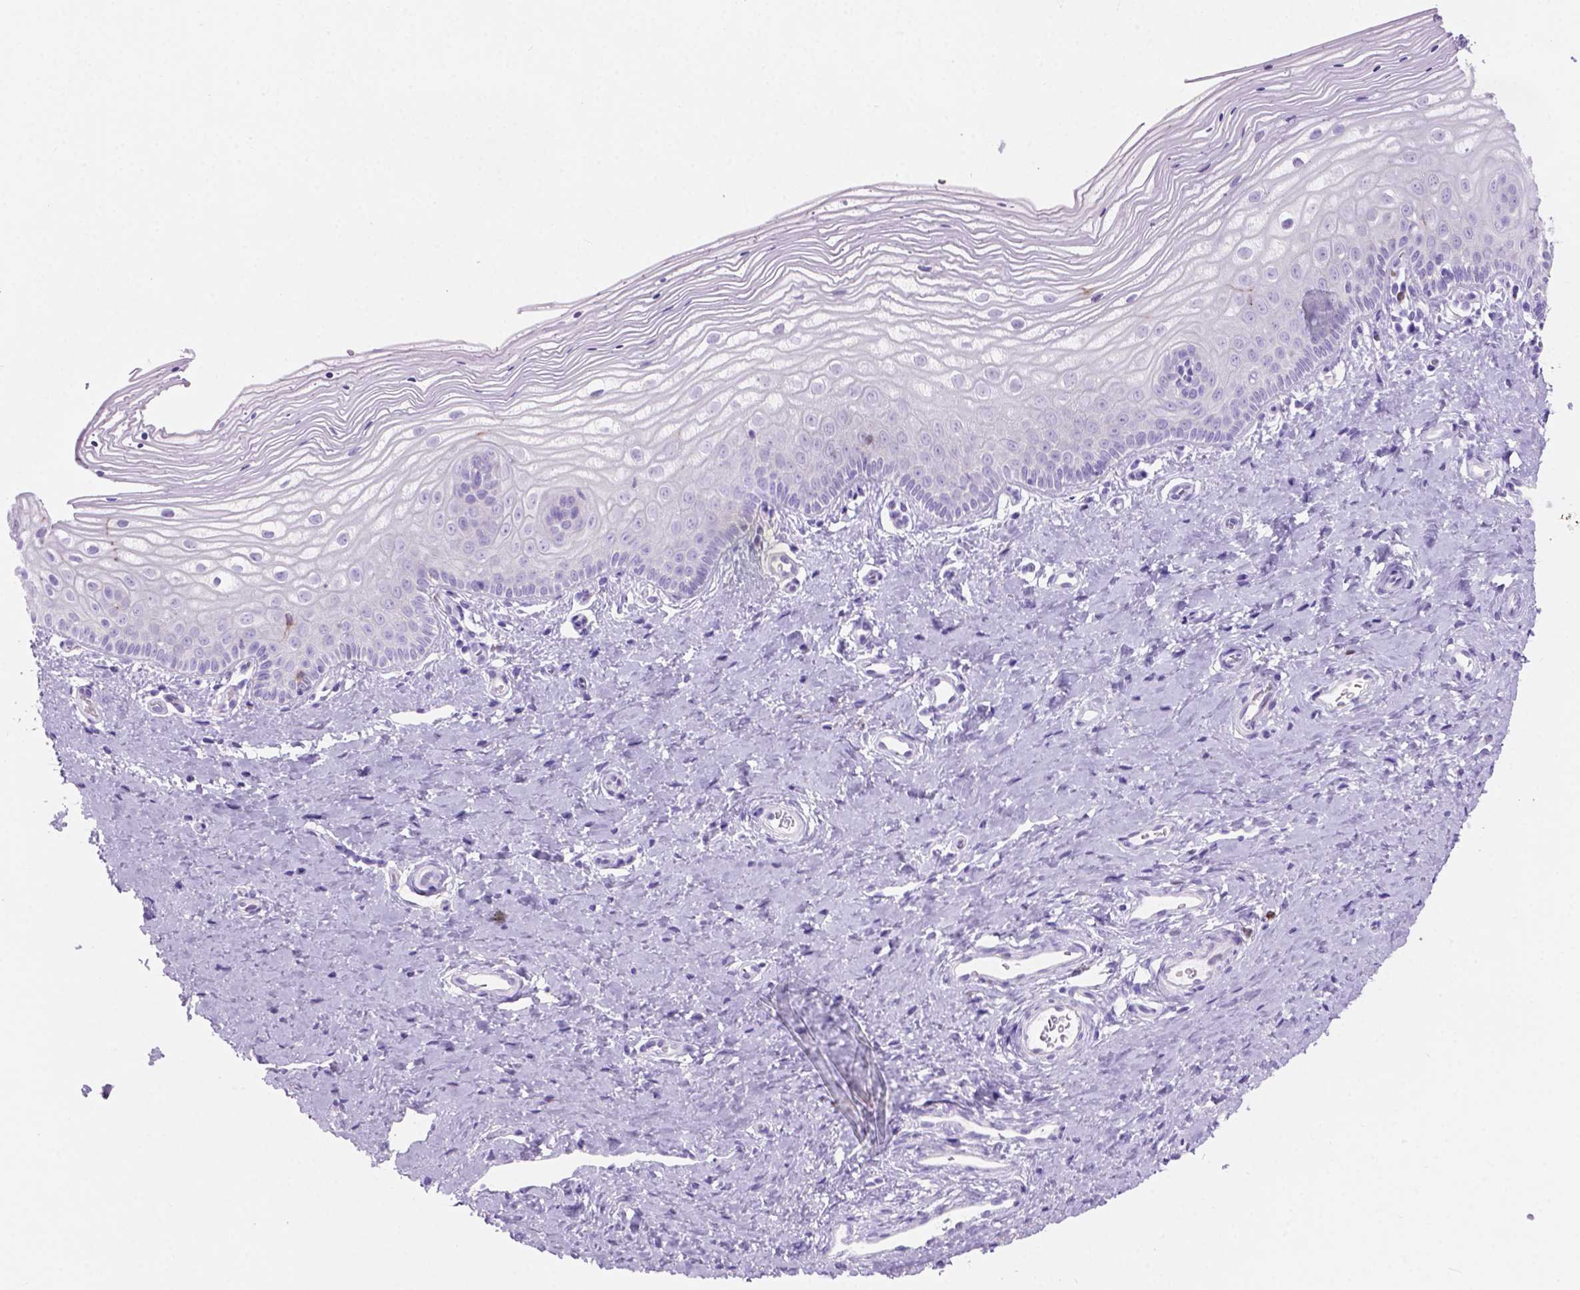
{"staining": {"intensity": "negative", "quantity": "none", "location": "none"}, "tissue": "vagina", "cell_type": "Squamous epithelial cells", "image_type": "normal", "snomed": [{"axis": "morphology", "description": "Normal tissue, NOS"}, {"axis": "topography", "description": "Vagina"}], "caption": "An immunohistochemistry (IHC) image of unremarkable vagina is shown. There is no staining in squamous epithelial cells of vagina. (DAB immunohistochemistry with hematoxylin counter stain).", "gene": "GRIN2B", "patient": {"sex": "female", "age": 39}}